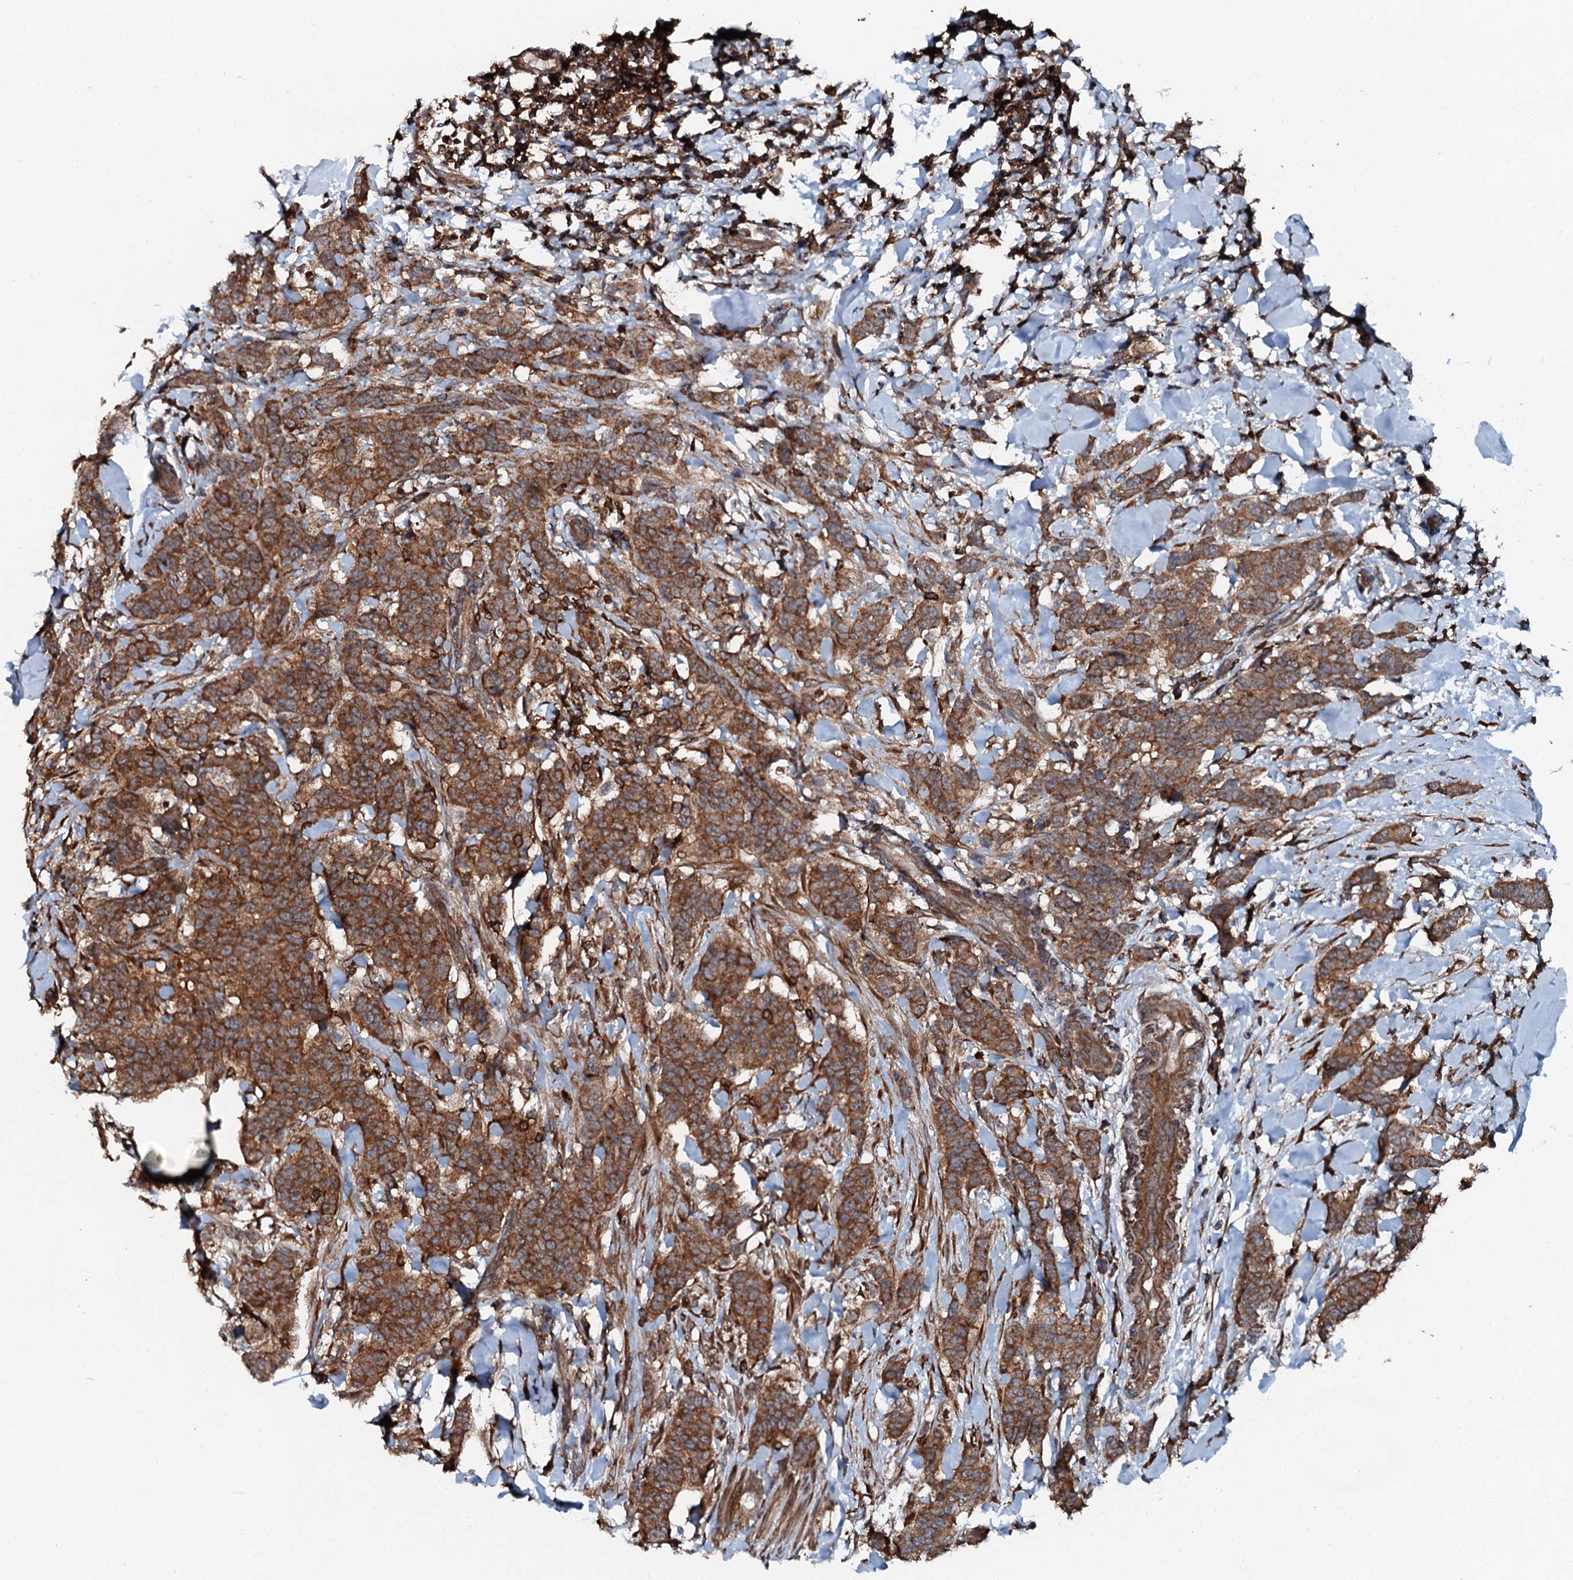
{"staining": {"intensity": "moderate", "quantity": ">75%", "location": "cytoplasmic/membranous"}, "tissue": "breast cancer", "cell_type": "Tumor cells", "image_type": "cancer", "snomed": [{"axis": "morphology", "description": "Duct carcinoma"}, {"axis": "topography", "description": "Breast"}], "caption": "Breast cancer stained for a protein (brown) reveals moderate cytoplasmic/membranous positive positivity in approximately >75% of tumor cells.", "gene": "EDC4", "patient": {"sex": "female", "age": 40}}